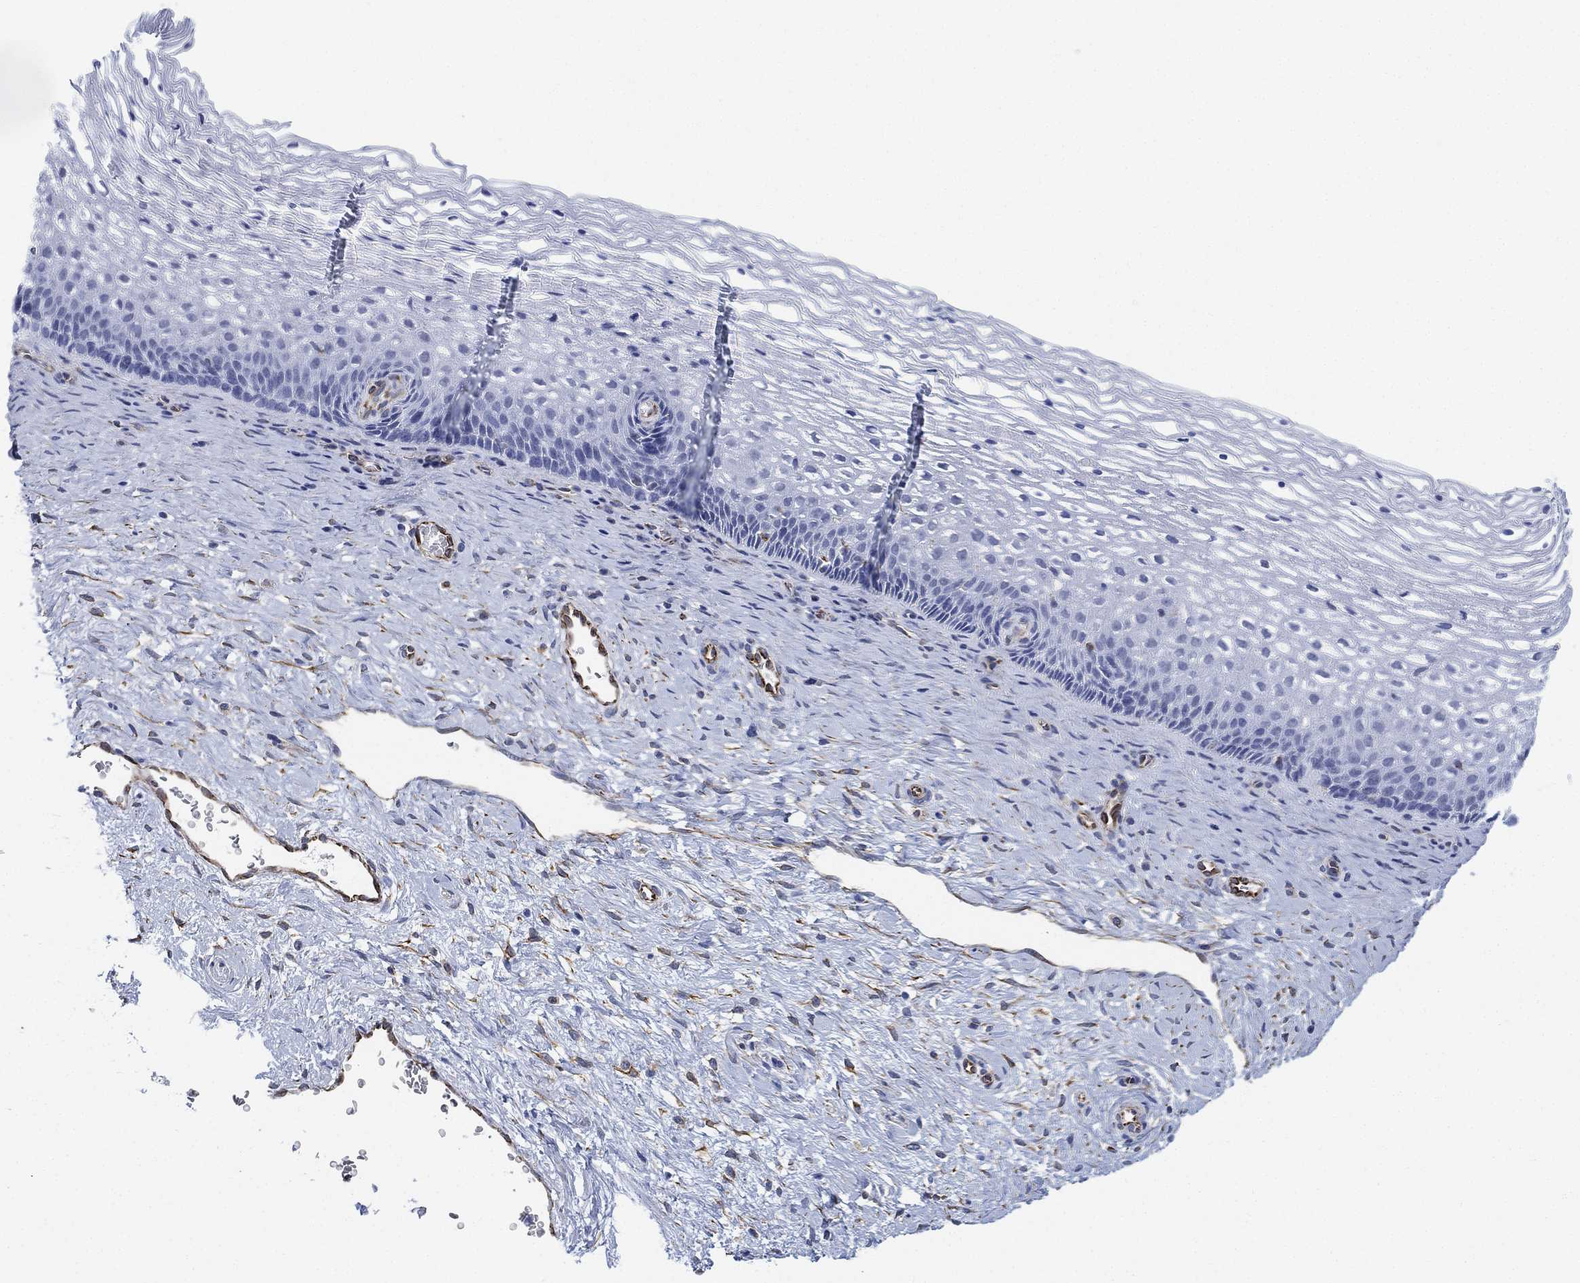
{"staining": {"intensity": "negative", "quantity": "none", "location": "none"}, "tissue": "cervix", "cell_type": "Glandular cells", "image_type": "normal", "snomed": [{"axis": "morphology", "description": "Normal tissue, NOS"}, {"axis": "topography", "description": "Cervix"}], "caption": "An immunohistochemistry histopathology image of benign cervix is shown. There is no staining in glandular cells of cervix. Brightfield microscopy of immunohistochemistry stained with DAB (brown) and hematoxylin (blue), captured at high magnification.", "gene": "PSKH2", "patient": {"sex": "female", "age": 34}}